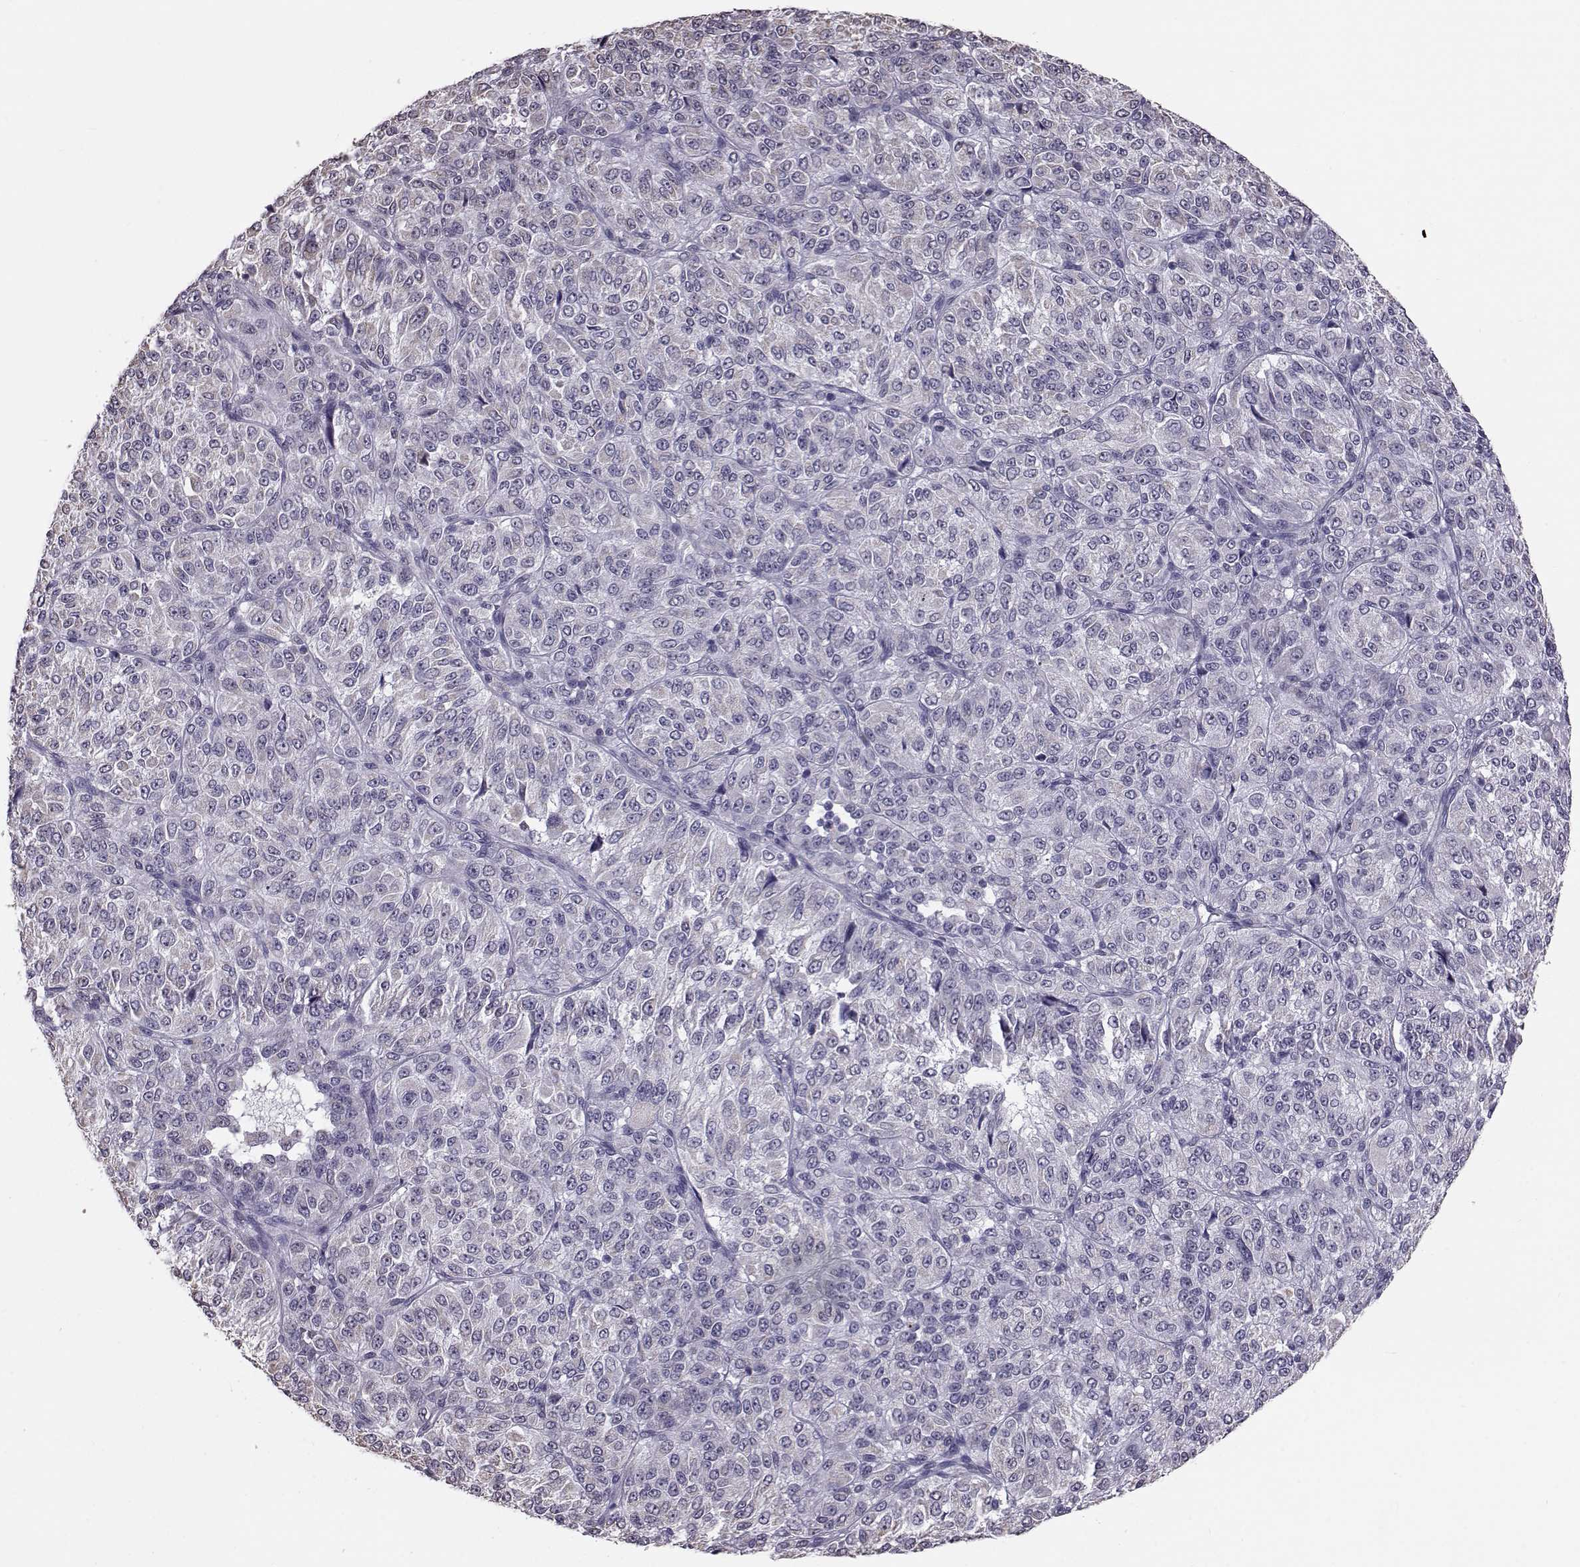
{"staining": {"intensity": "negative", "quantity": "none", "location": "none"}, "tissue": "melanoma", "cell_type": "Tumor cells", "image_type": "cancer", "snomed": [{"axis": "morphology", "description": "Malignant melanoma, Metastatic site"}, {"axis": "topography", "description": "Brain"}], "caption": "This is a histopathology image of immunohistochemistry staining of malignant melanoma (metastatic site), which shows no positivity in tumor cells. Nuclei are stained in blue.", "gene": "ALDH3A1", "patient": {"sex": "female", "age": 56}}